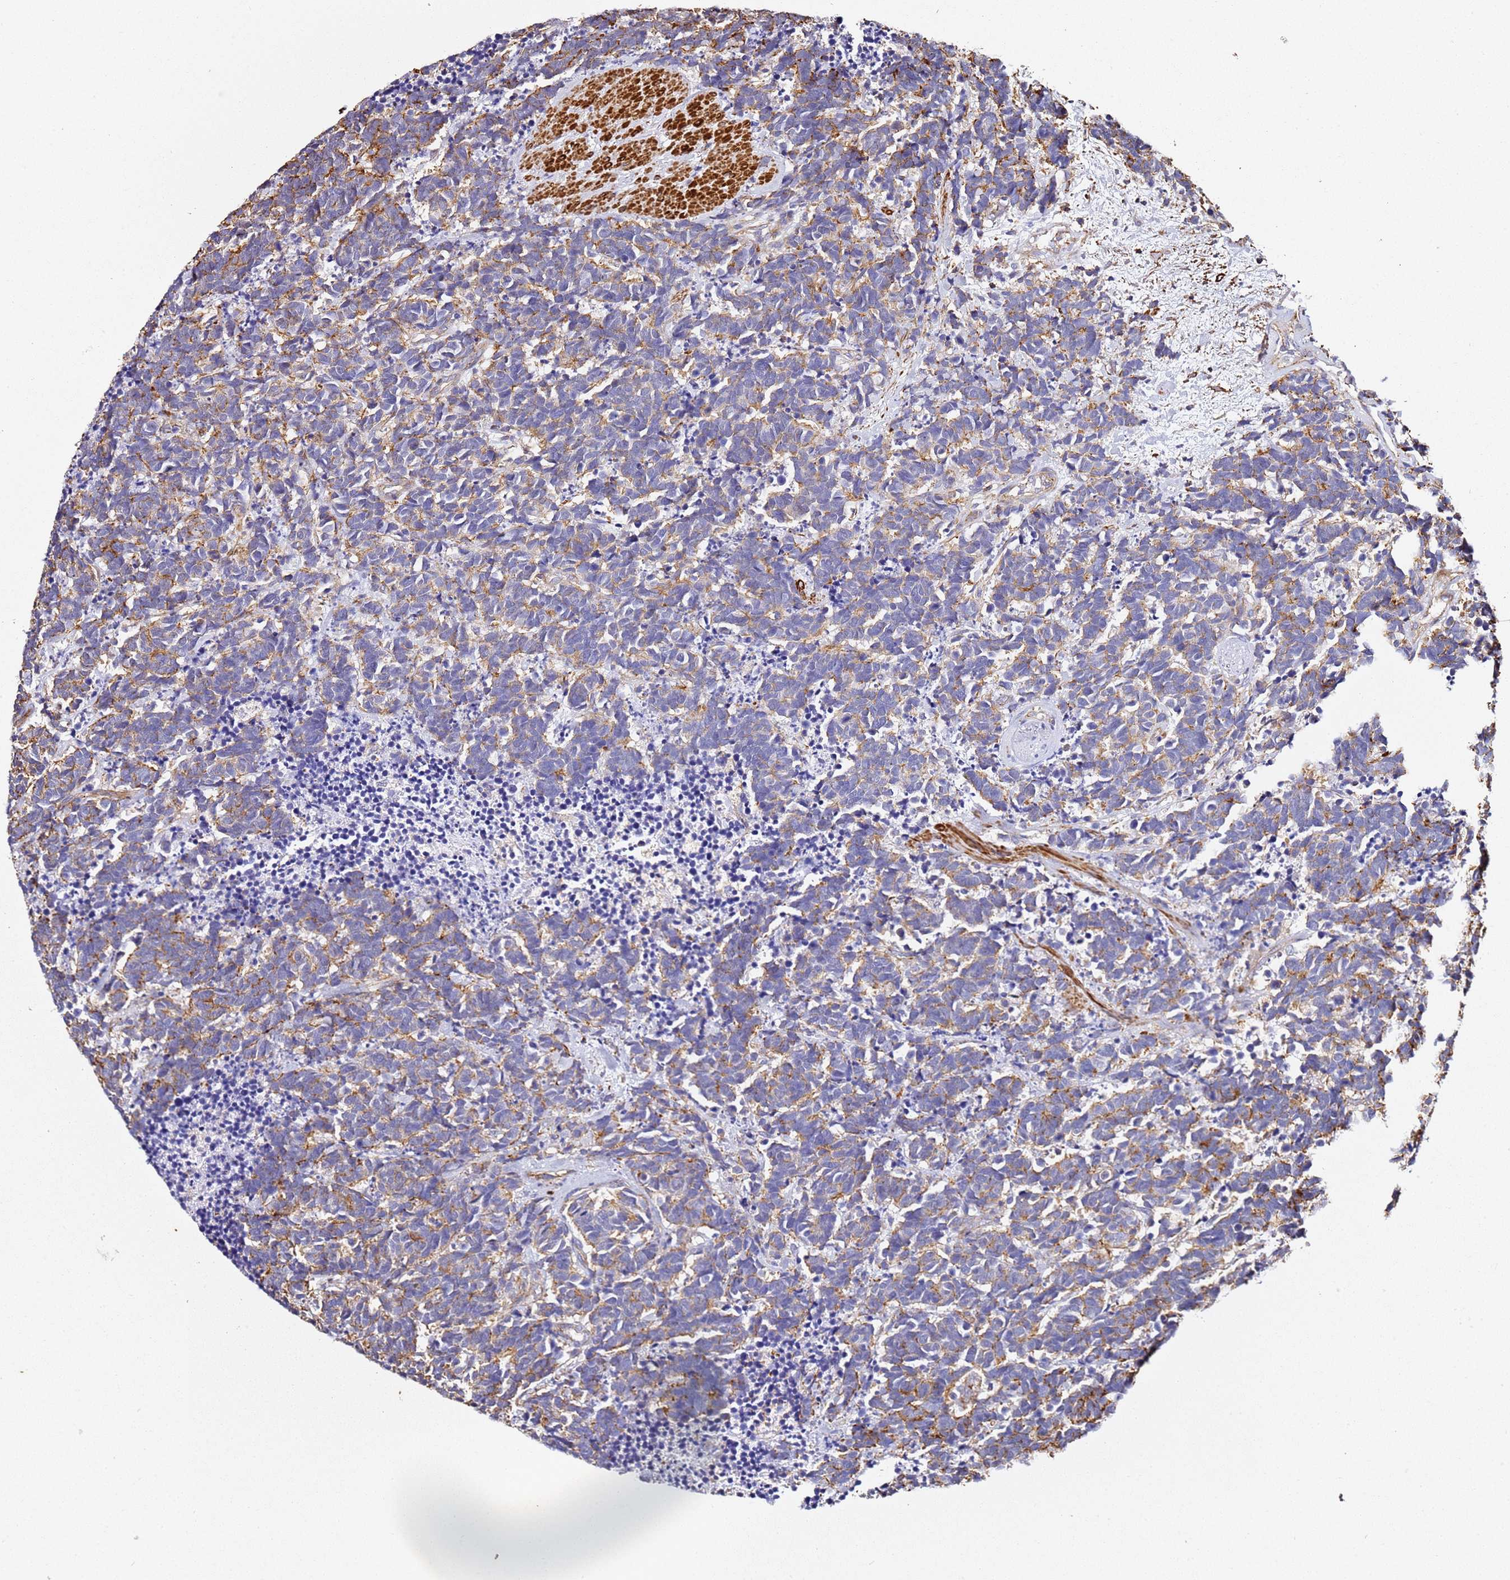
{"staining": {"intensity": "moderate", "quantity": ">75%", "location": "cytoplasmic/membranous"}, "tissue": "carcinoid", "cell_type": "Tumor cells", "image_type": "cancer", "snomed": [{"axis": "morphology", "description": "Carcinoma, NOS"}, {"axis": "morphology", "description": "Carcinoid, malignant, NOS"}, {"axis": "topography", "description": "Prostate"}], "caption": "IHC histopathology image of neoplastic tissue: human carcinoma stained using IHC reveals medium levels of moderate protein expression localized specifically in the cytoplasmic/membranous of tumor cells, appearing as a cytoplasmic/membranous brown color.", "gene": "ZNF671", "patient": {"sex": "male", "age": 57}}